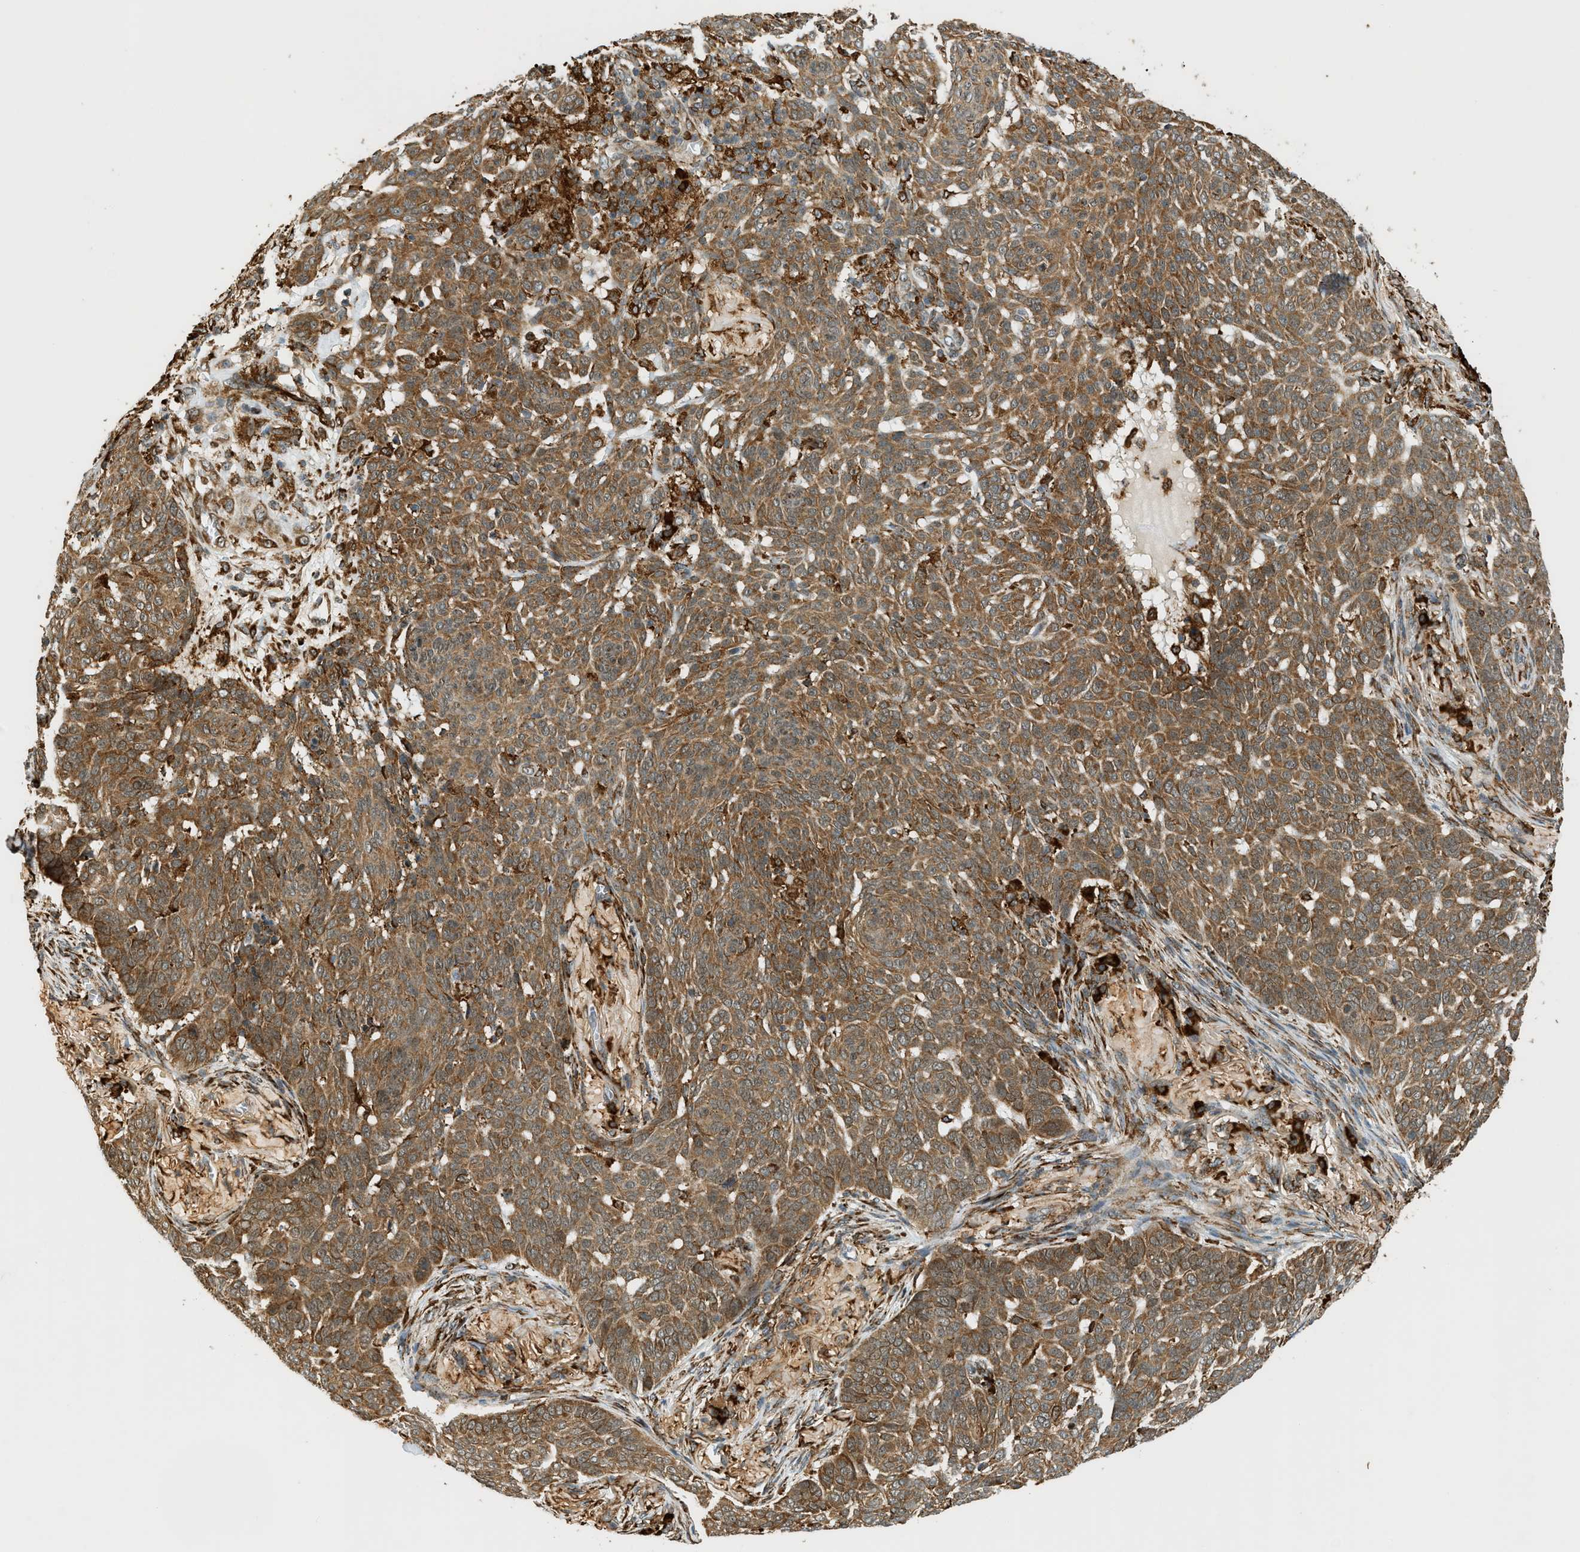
{"staining": {"intensity": "moderate", "quantity": ">75%", "location": "cytoplasmic/membranous"}, "tissue": "skin cancer", "cell_type": "Tumor cells", "image_type": "cancer", "snomed": [{"axis": "morphology", "description": "Basal cell carcinoma"}, {"axis": "topography", "description": "Skin"}], "caption": "This histopathology image demonstrates immunohistochemistry (IHC) staining of skin cancer, with medium moderate cytoplasmic/membranous staining in approximately >75% of tumor cells.", "gene": "SEMA4D", "patient": {"sex": "male", "age": 85}}